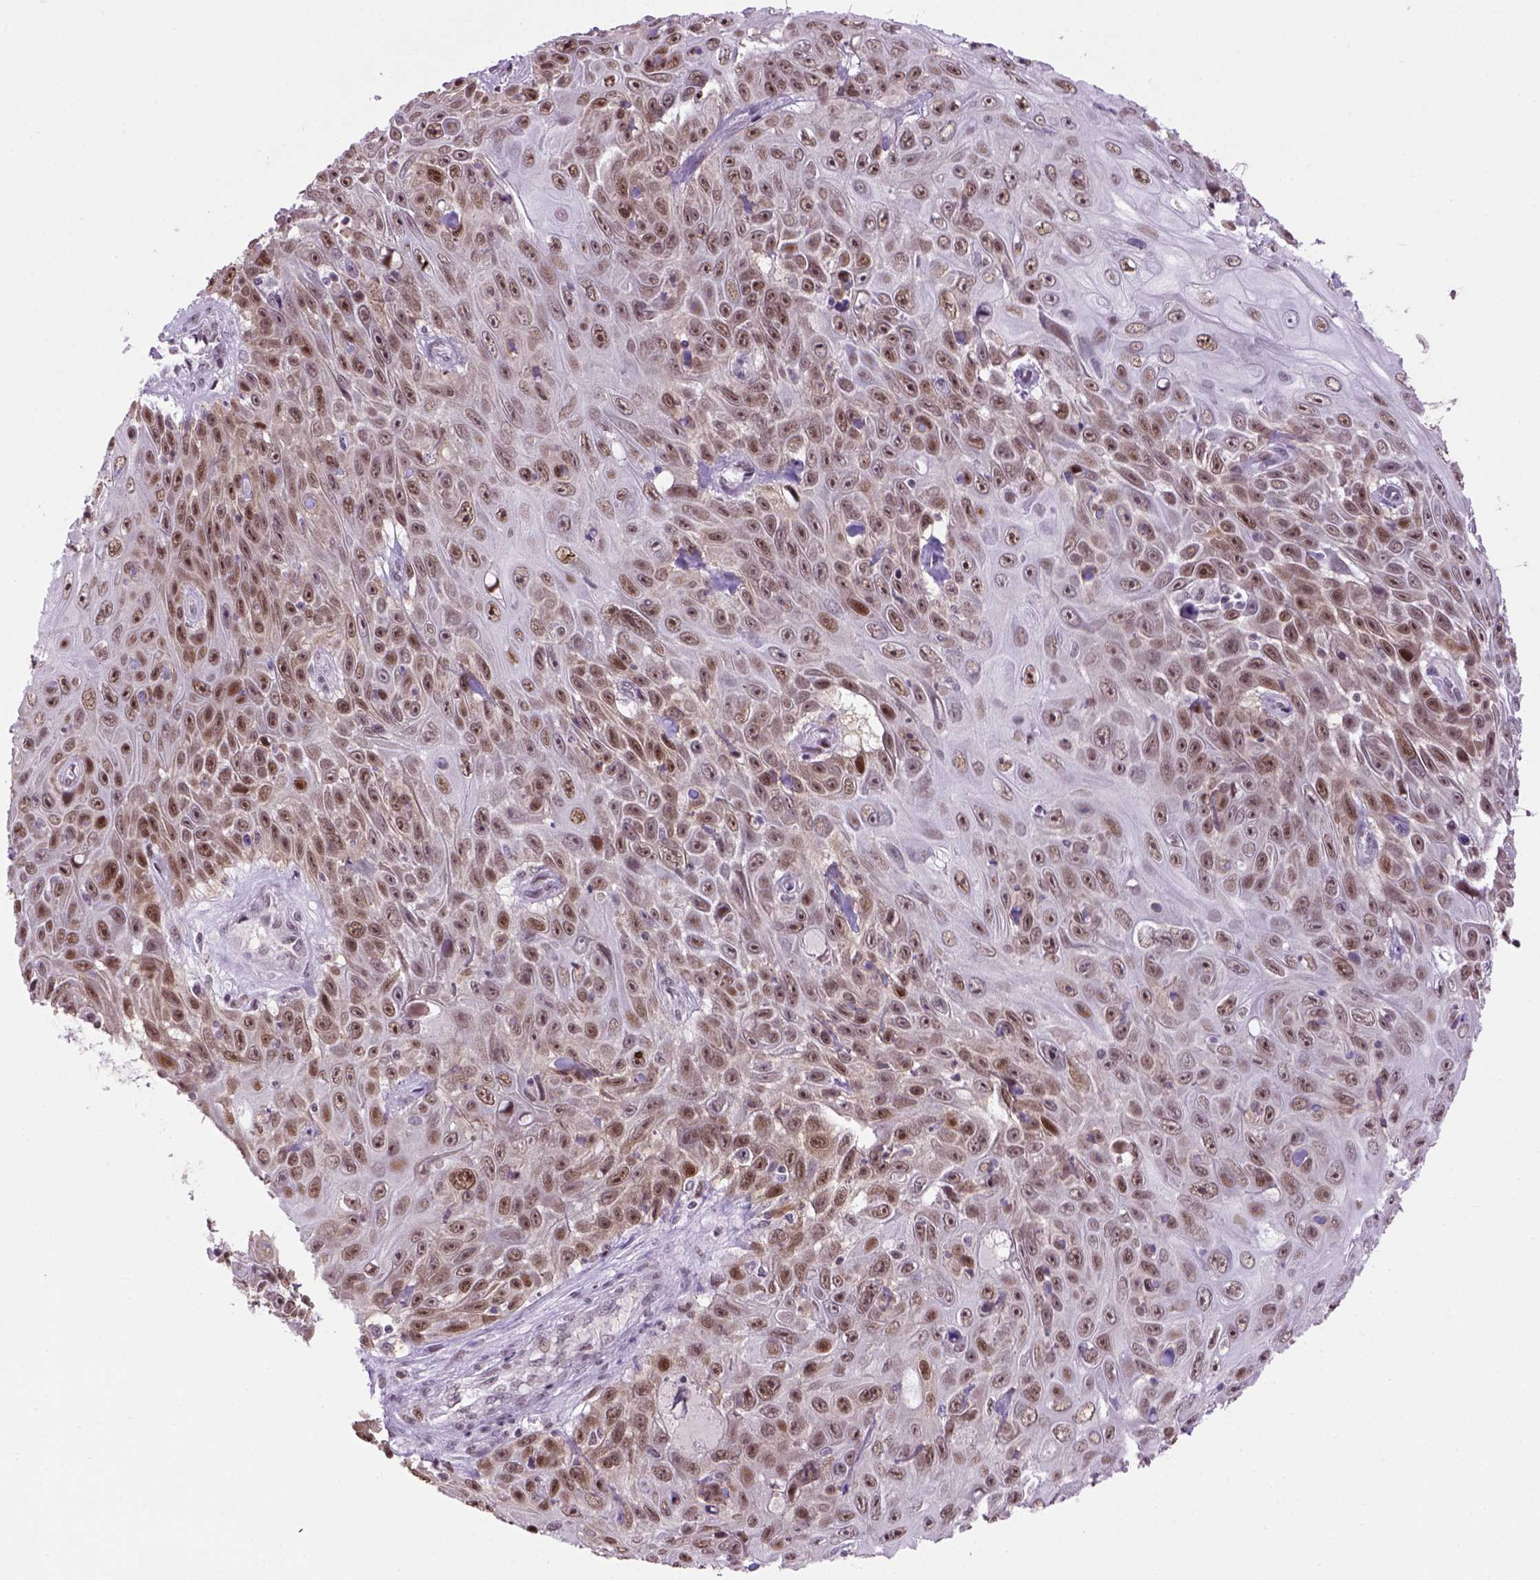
{"staining": {"intensity": "moderate", "quantity": "25%-75%", "location": "nuclear"}, "tissue": "skin cancer", "cell_type": "Tumor cells", "image_type": "cancer", "snomed": [{"axis": "morphology", "description": "Squamous cell carcinoma, NOS"}, {"axis": "topography", "description": "Skin"}], "caption": "Skin cancer stained with DAB immunohistochemistry shows medium levels of moderate nuclear staining in approximately 25%-75% of tumor cells.", "gene": "TBPL1", "patient": {"sex": "male", "age": 82}}